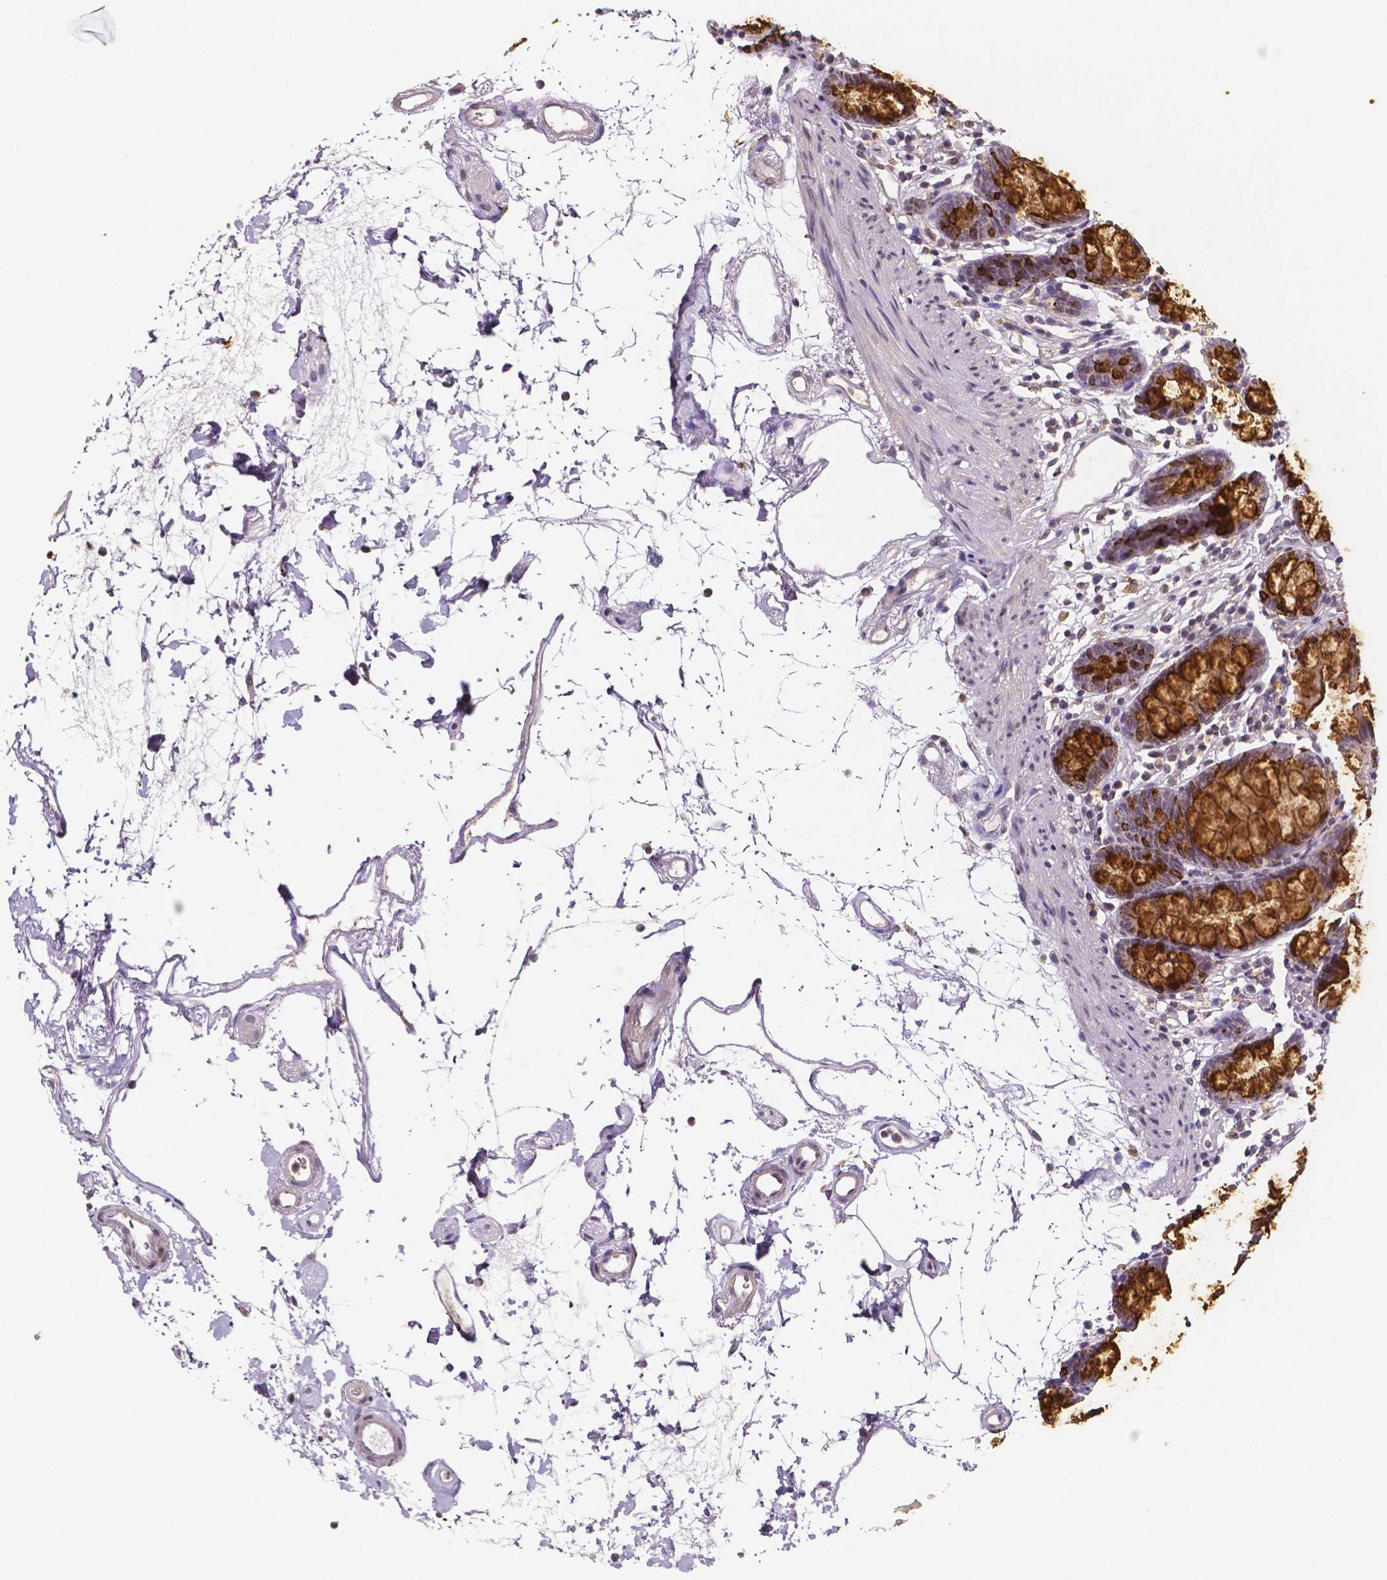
{"staining": {"intensity": "negative", "quantity": "none", "location": "none"}, "tissue": "colon", "cell_type": "Endothelial cells", "image_type": "normal", "snomed": [{"axis": "morphology", "description": "Normal tissue, NOS"}, {"axis": "topography", "description": "Colon"}], "caption": "DAB immunohistochemical staining of benign human colon displays no significant expression in endothelial cells.", "gene": "NRGN", "patient": {"sex": "female", "age": 84}}